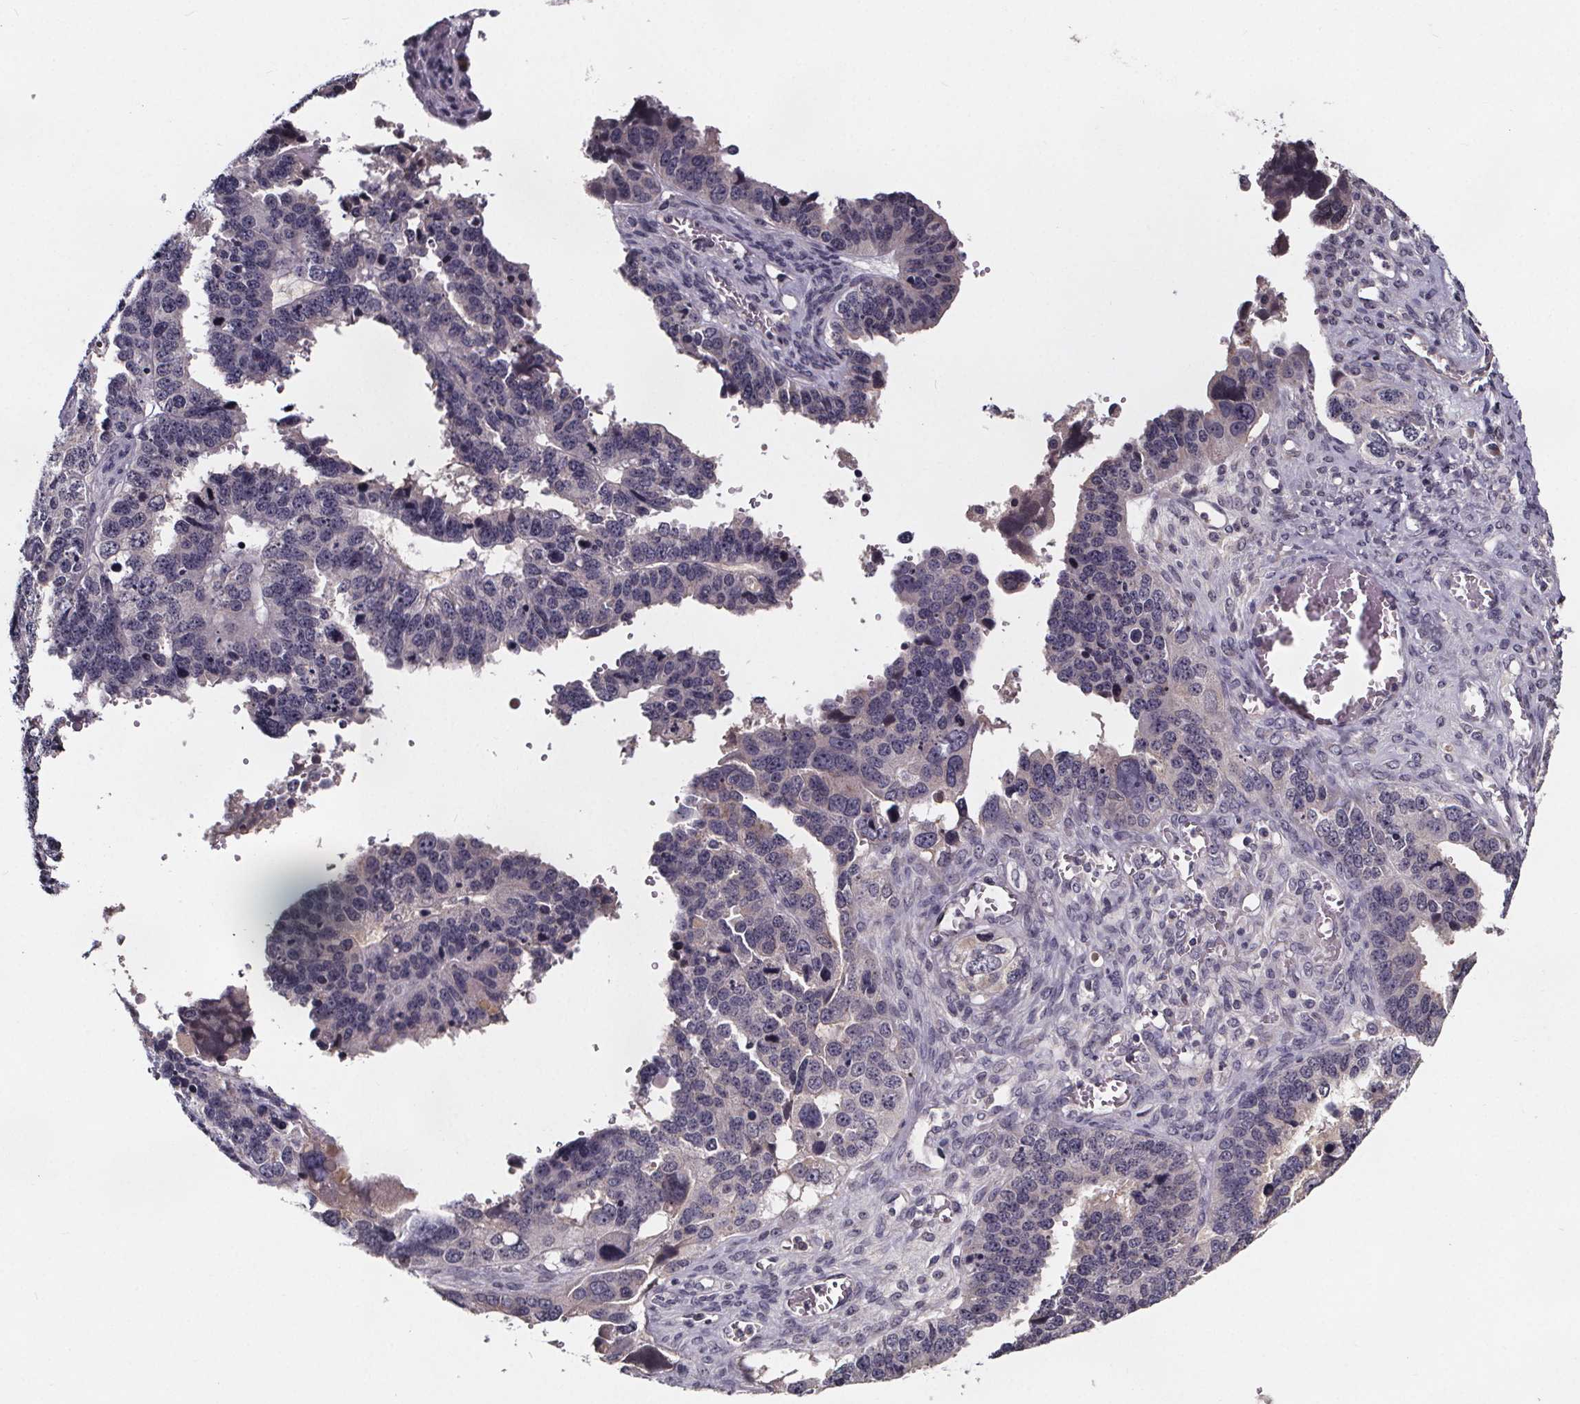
{"staining": {"intensity": "negative", "quantity": "none", "location": "none"}, "tissue": "ovarian cancer", "cell_type": "Tumor cells", "image_type": "cancer", "snomed": [{"axis": "morphology", "description": "Cystadenocarcinoma, serous, NOS"}, {"axis": "topography", "description": "Ovary"}], "caption": "High magnification brightfield microscopy of serous cystadenocarcinoma (ovarian) stained with DAB (3,3'-diaminobenzidine) (brown) and counterstained with hematoxylin (blue): tumor cells show no significant expression.", "gene": "NPHP4", "patient": {"sex": "female", "age": 76}}